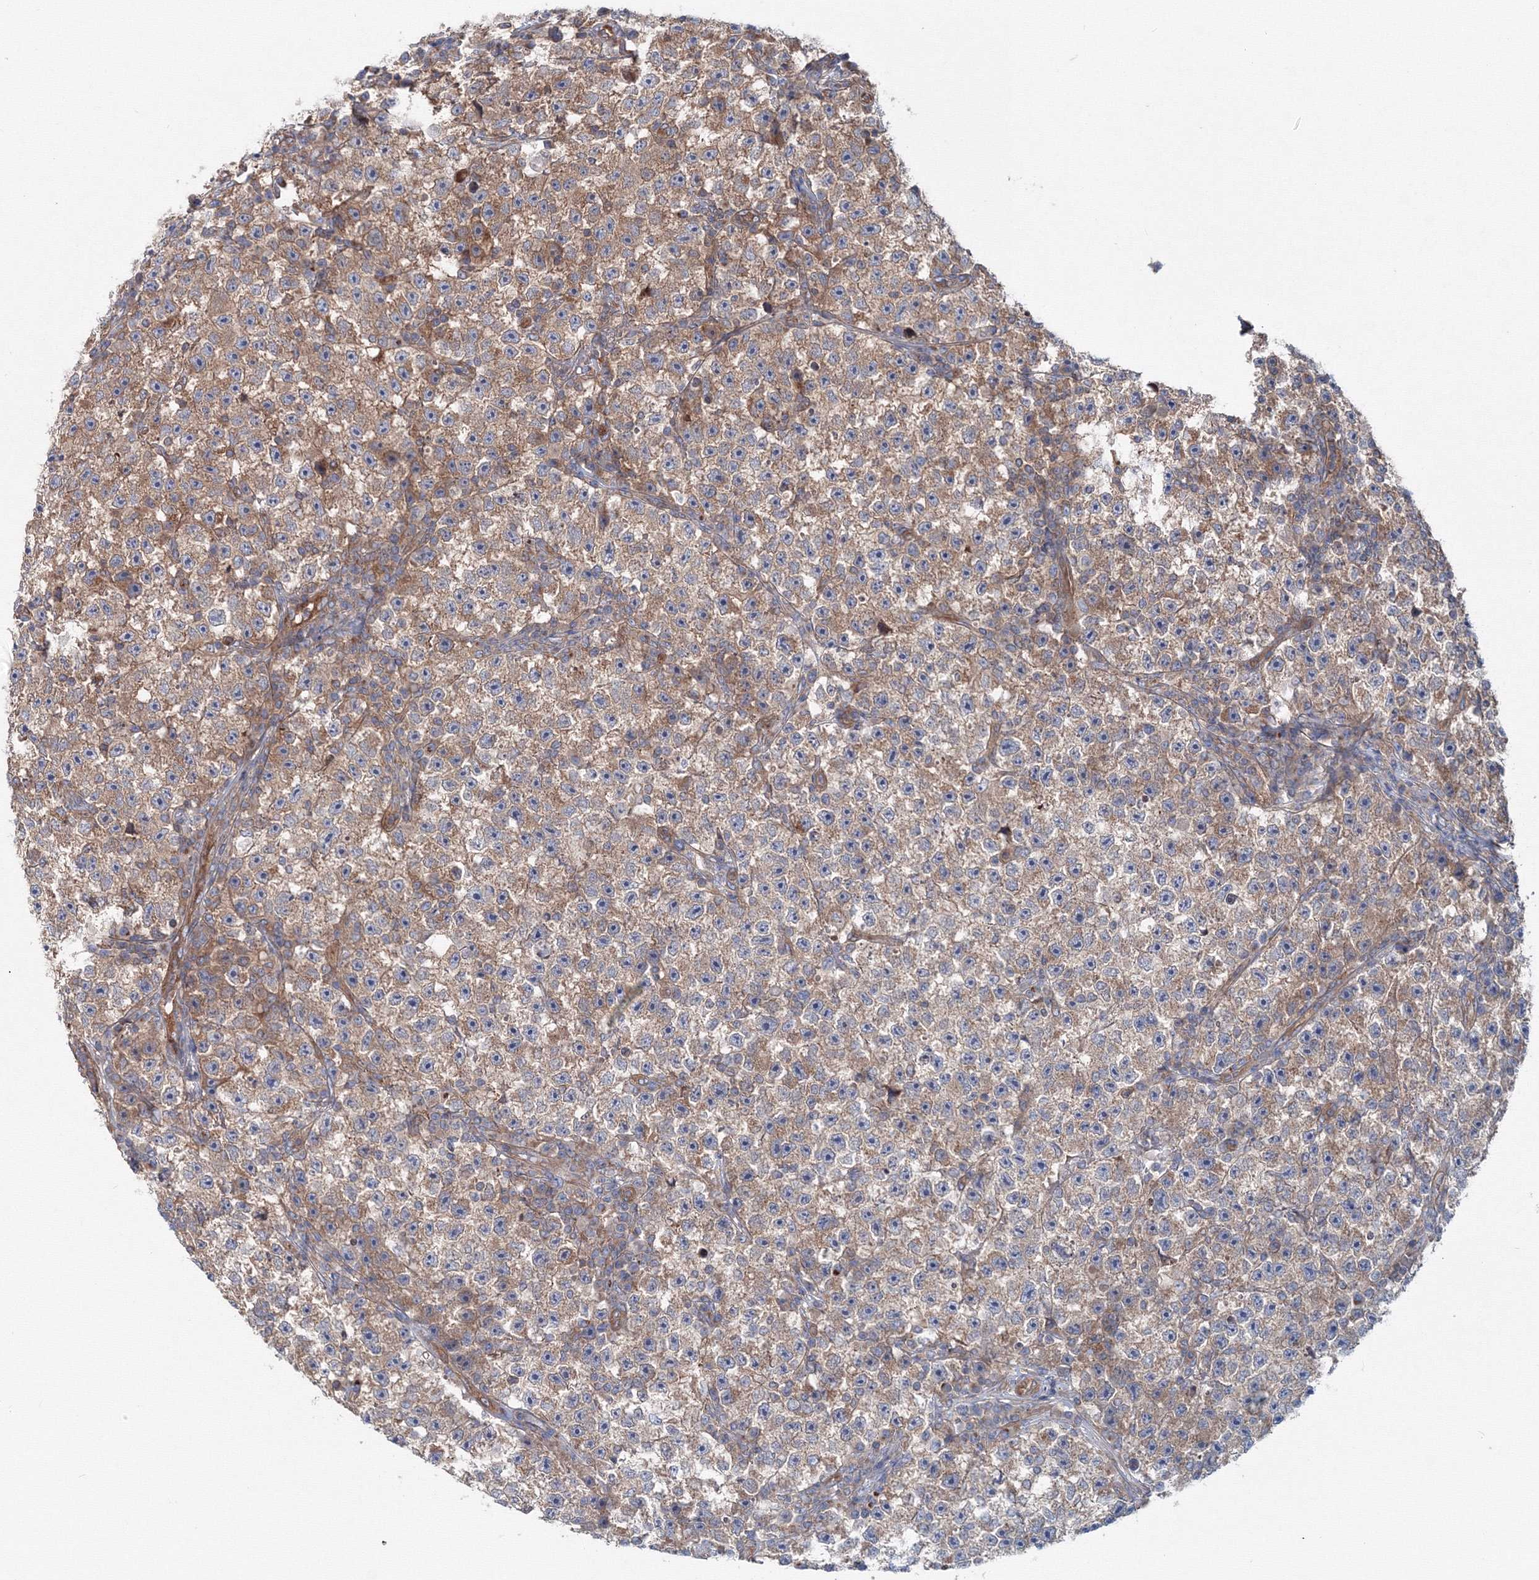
{"staining": {"intensity": "weak", "quantity": ">75%", "location": "cytoplasmic/membranous"}, "tissue": "testis cancer", "cell_type": "Tumor cells", "image_type": "cancer", "snomed": [{"axis": "morphology", "description": "Seminoma, NOS"}, {"axis": "topography", "description": "Testis"}], "caption": "Testis seminoma stained for a protein (brown) displays weak cytoplasmic/membranous positive staining in about >75% of tumor cells.", "gene": "EXOC1", "patient": {"sex": "male", "age": 22}}